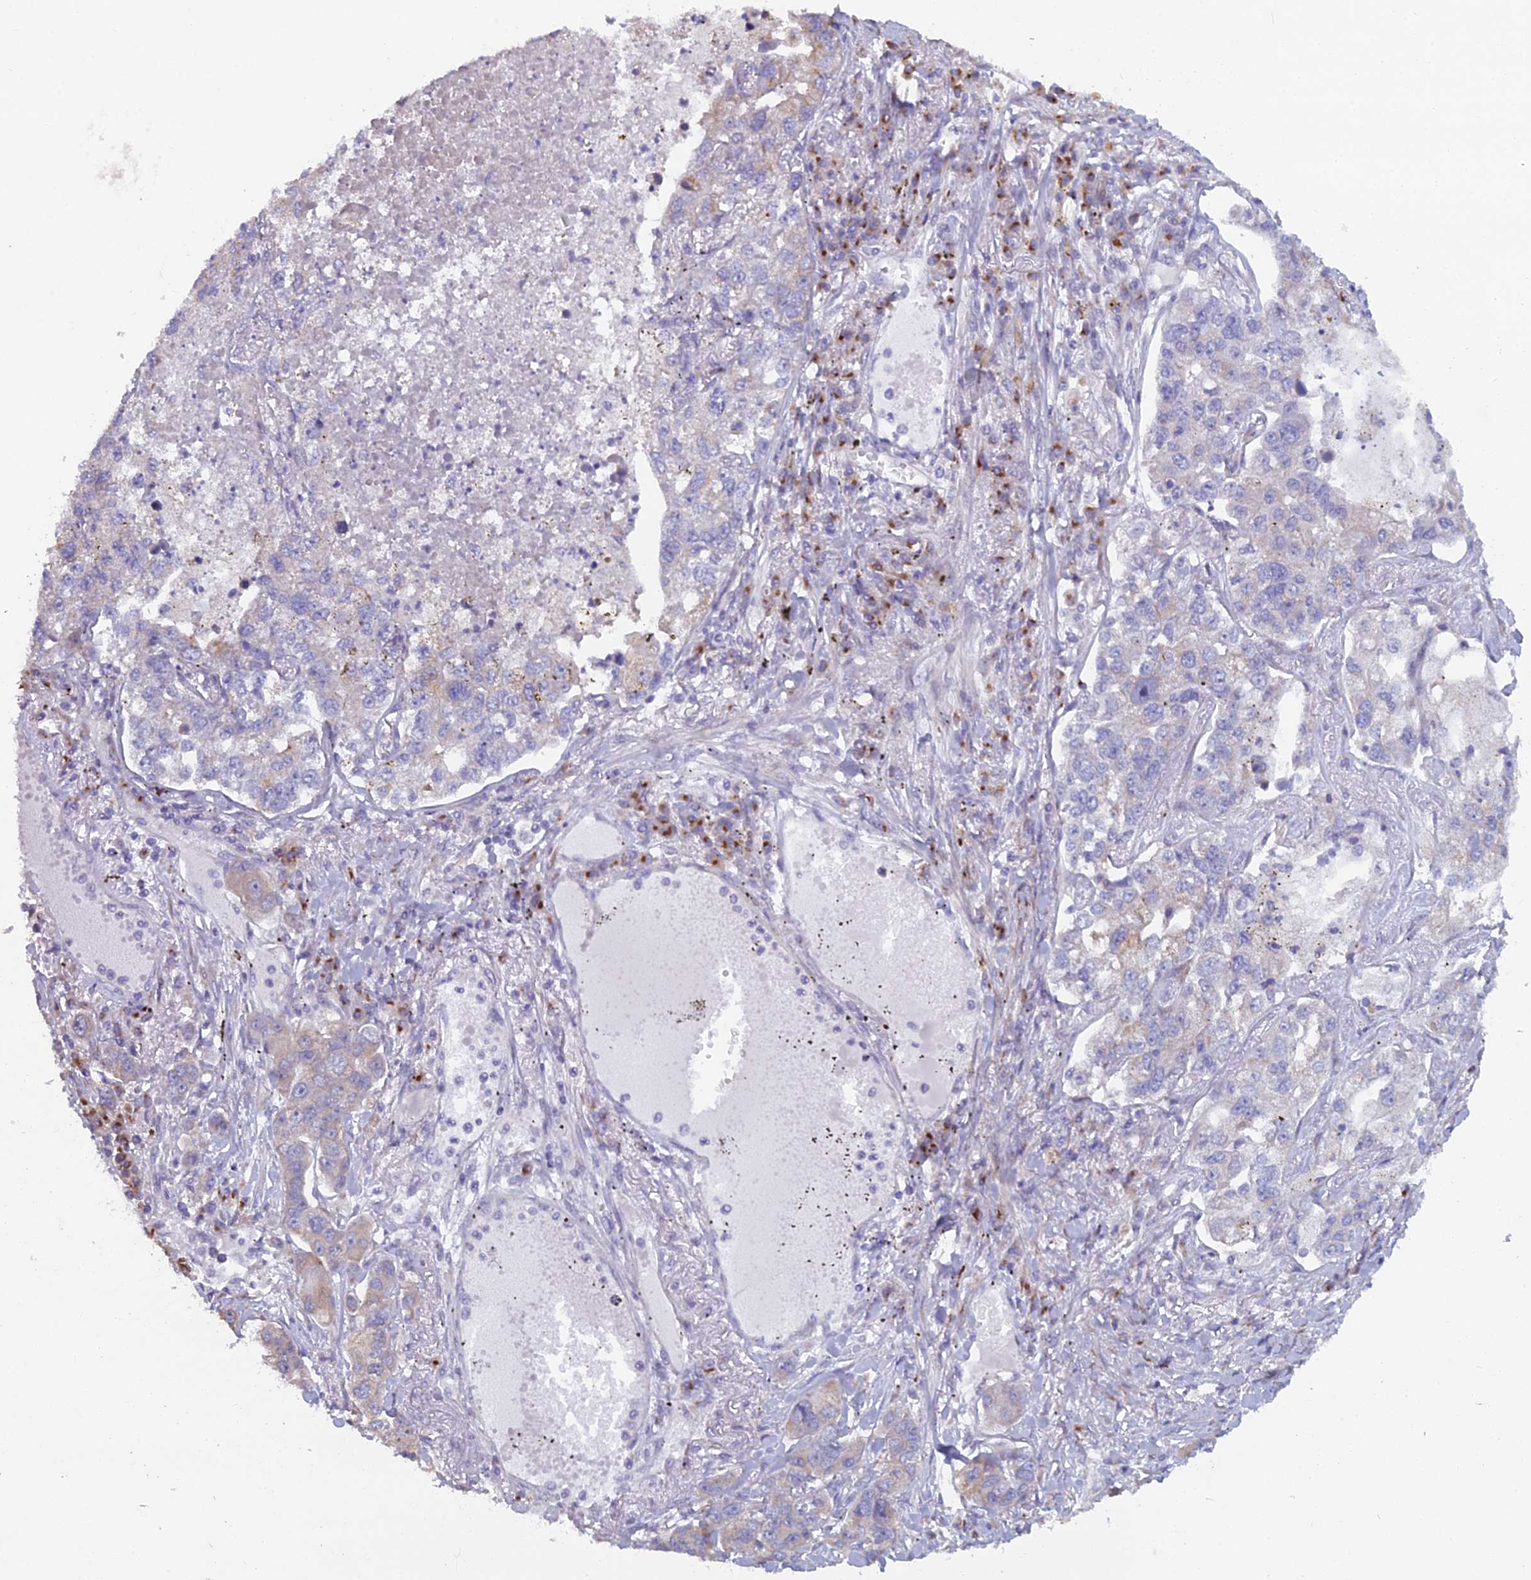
{"staining": {"intensity": "weak", "quantity": "<25%", "location": "cytoplasmic/membranous"}, "tissue": "lung cancer", "cell_type": "Tumor cells", "image_type": "cancer", "snomed": [{"axis": "morphology", "description": "Adenocarcinoma, NOS"}, {"axis": "topography", "description": "Lung"}], "caption": "High power microscopy micrograph of an immunohistochemistry (IHC) image of lung adenocarcinoma, revealing no significant positivity in tumor cells.", "gene": "B9D2", "patient": {"sex": "male", "age": 49}}